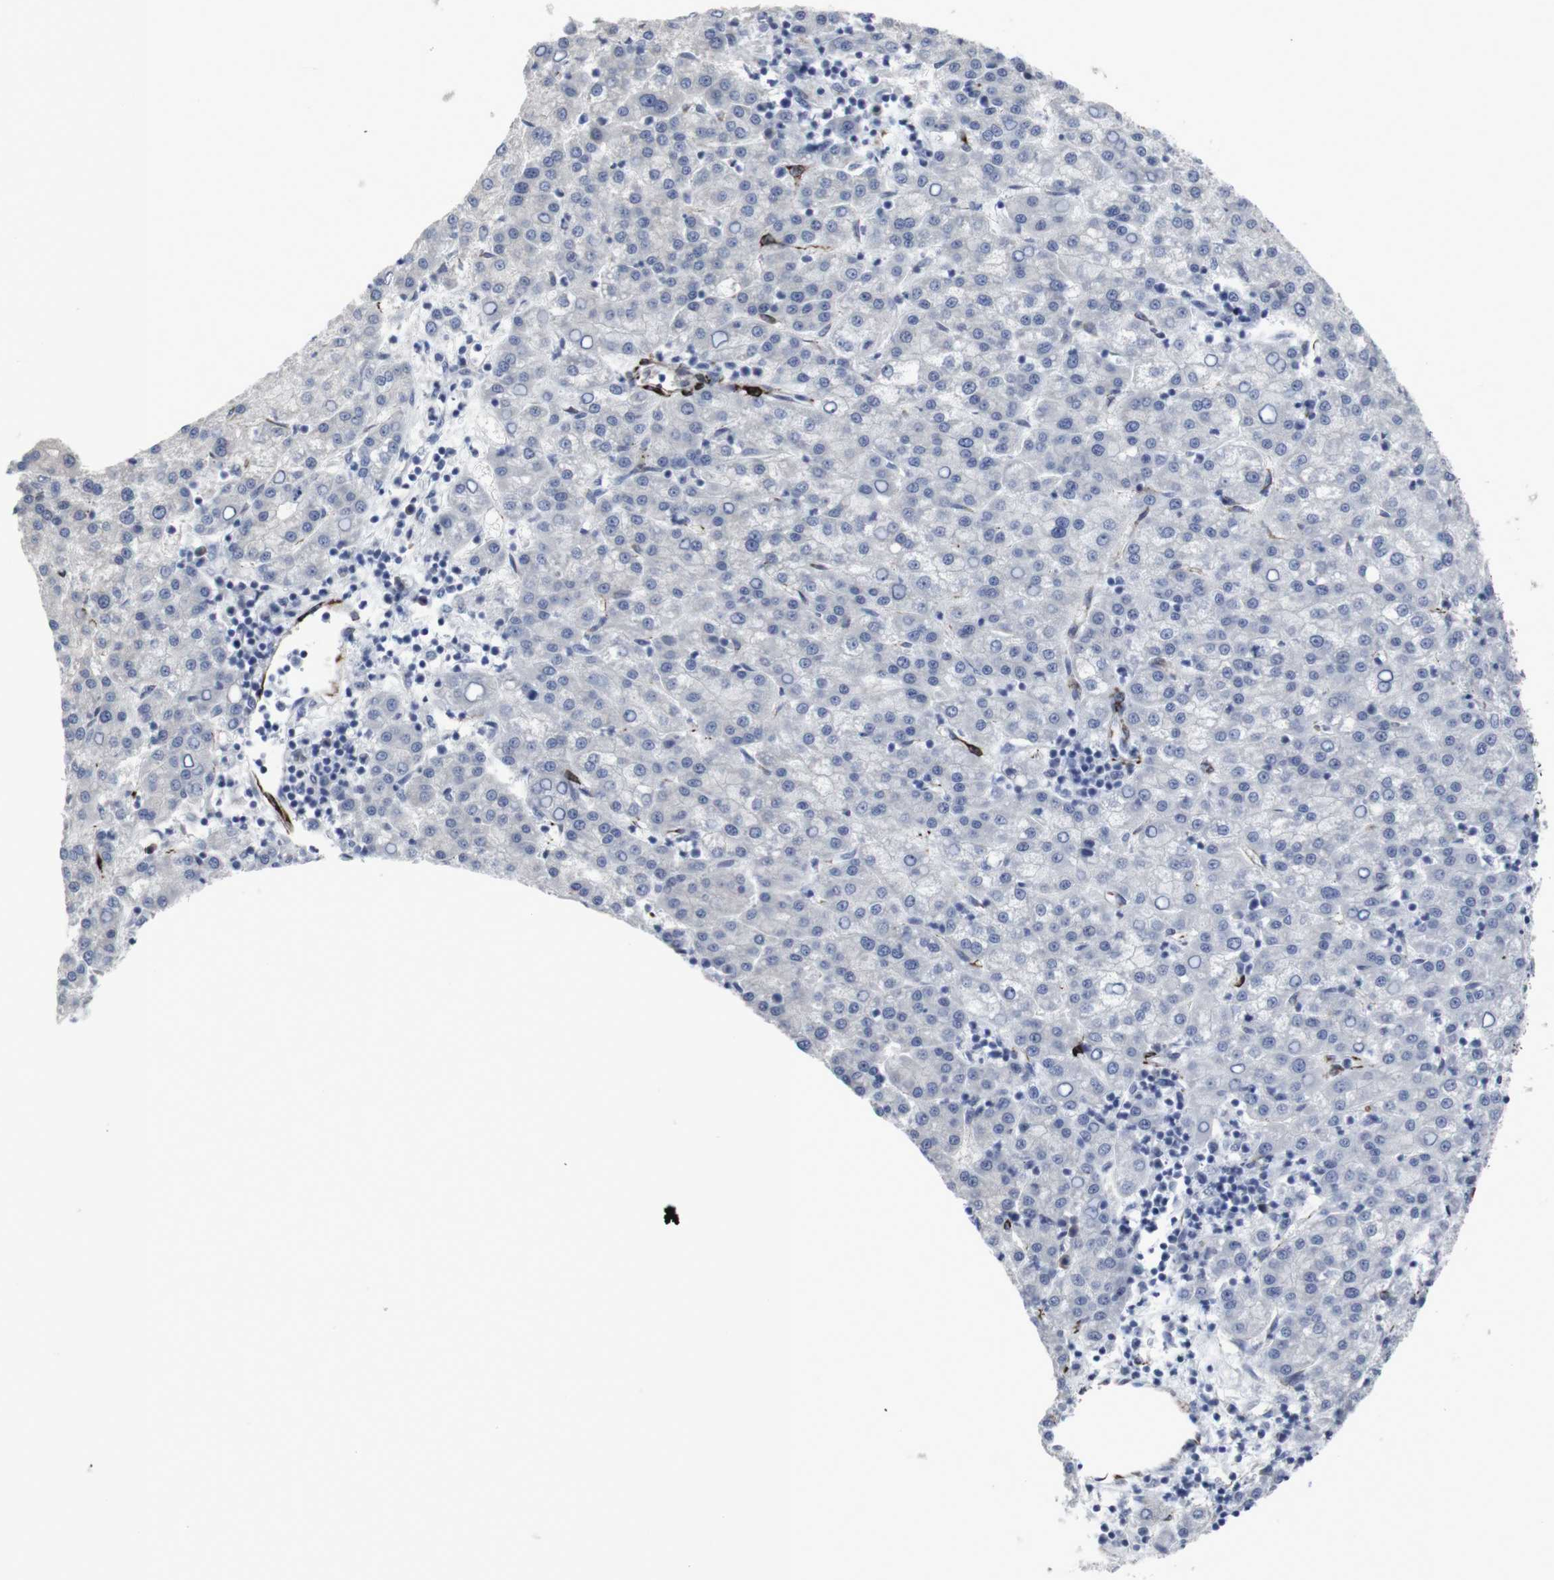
{"staining": {"intensity": "negative", "quantity": "none", "location": "none"}, "tissue": "liver cancer", "cell_type": "Tumor cells", "image_type": "cancer", "snomed": [{"axis": "morphology", "description": "Carcinoma, Hepatocellular, NOS"}, {"axis": "topography", "description": "Liver"}], "caption": "A histopathology image of human liver cancer (hepatocellular carcinoma) is negative for staining in tumor cells.", "gene": "SNCG", "patient": {"sex": "female", "age": 58}}